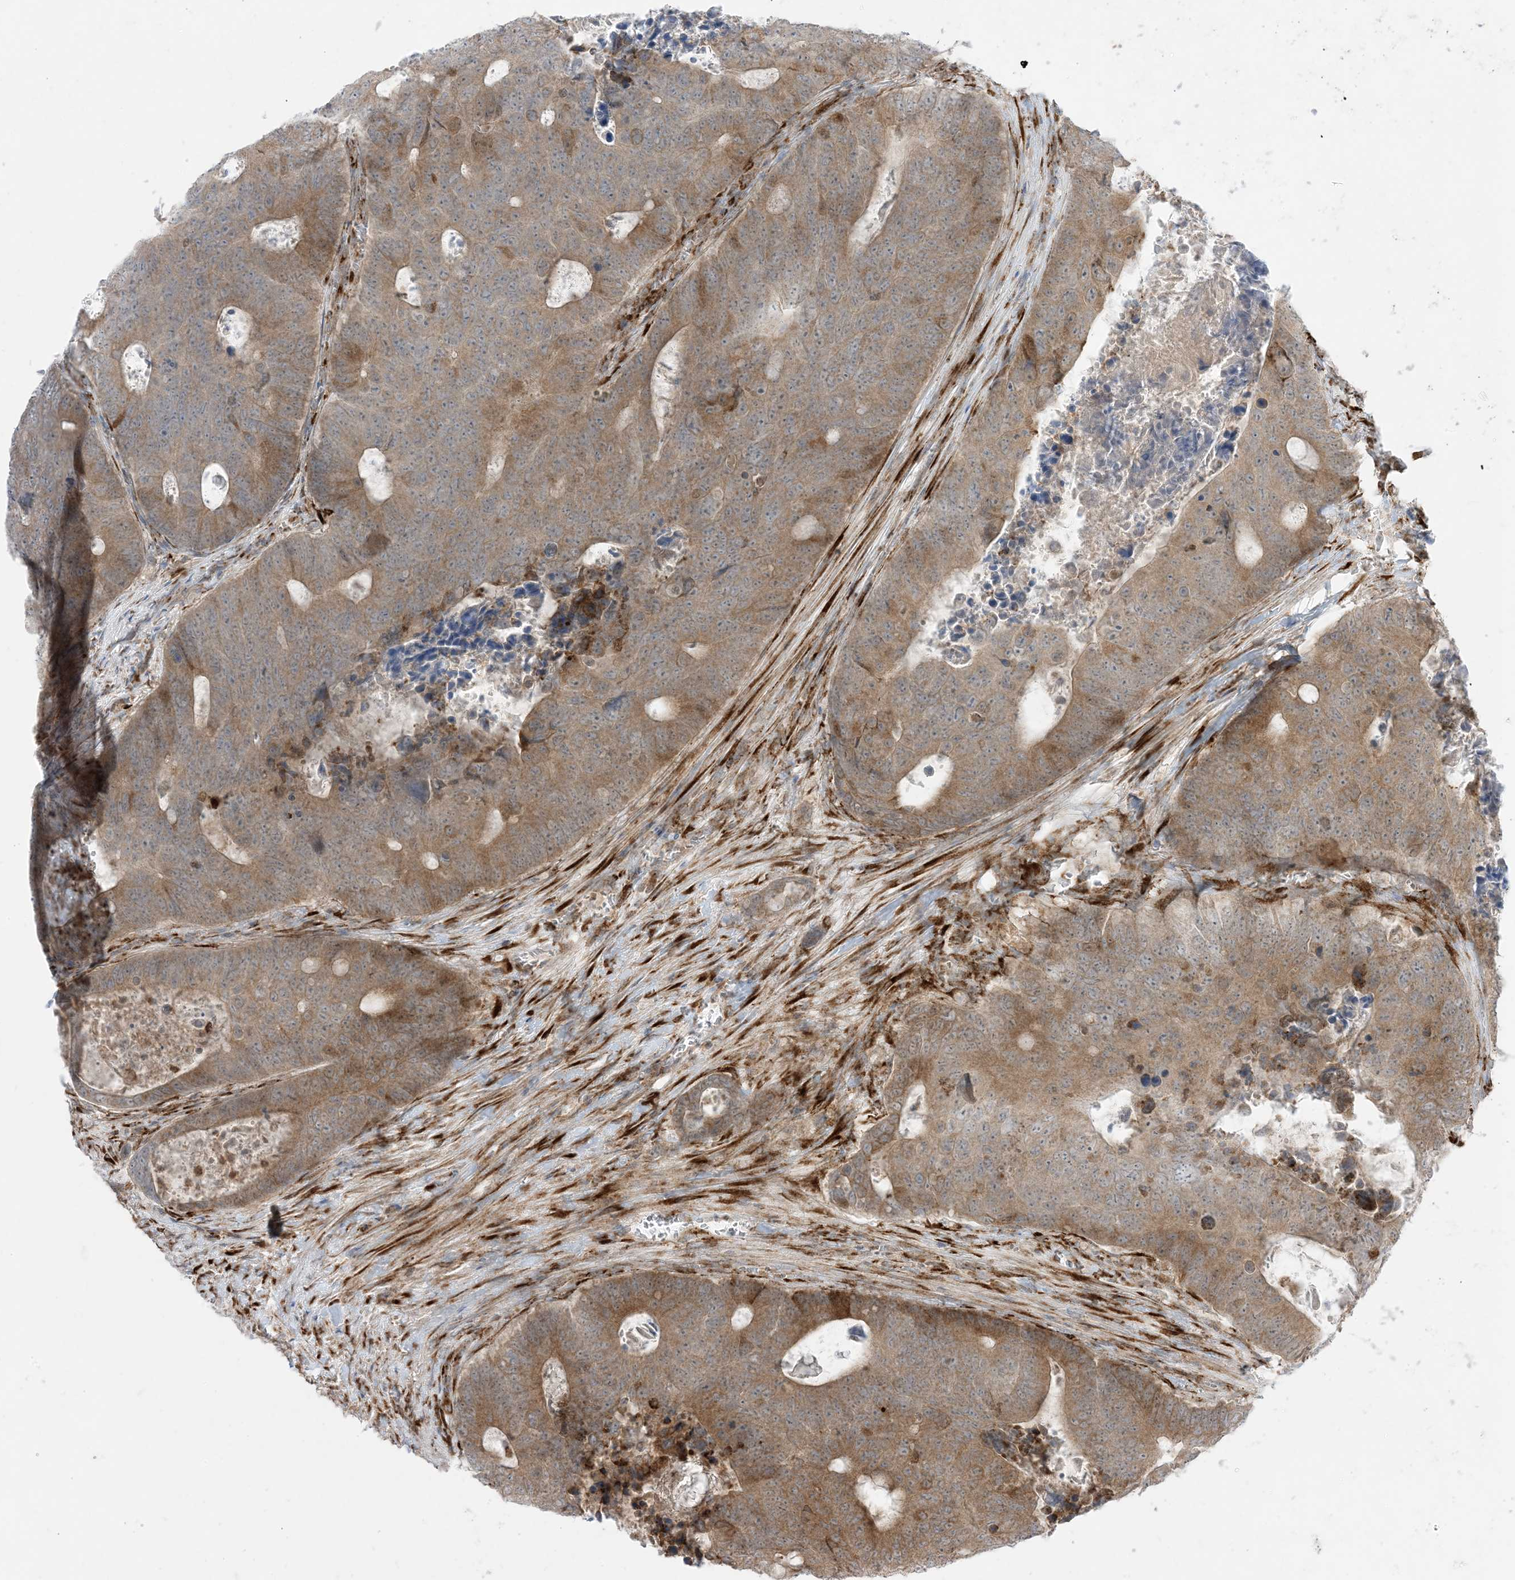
{"staining": {"intensity": "moderate", "quantity": ">75%", "location": "cytoplasmic/membranous"}, "tissue": "colorectal cancer", "cell_type": "Tumor cells", "image_type": "cancer", "snomed": [{"axis": "morphology", "description": "Adenocarcinoma, NOS"}, {"axis": "topography", "description": "Colon"}], "caption": "Brown immunohistochemical staining in human colorectal cancer (adenocarcinoma) exhibits moderate cytoplasmic/membranous expression in approximately >75% of tumor cells. (Brightfield microscopy of DAB IHC at high magnification).", "gene": "ODC1", "patient": {"sex": "male", "age": 87}}